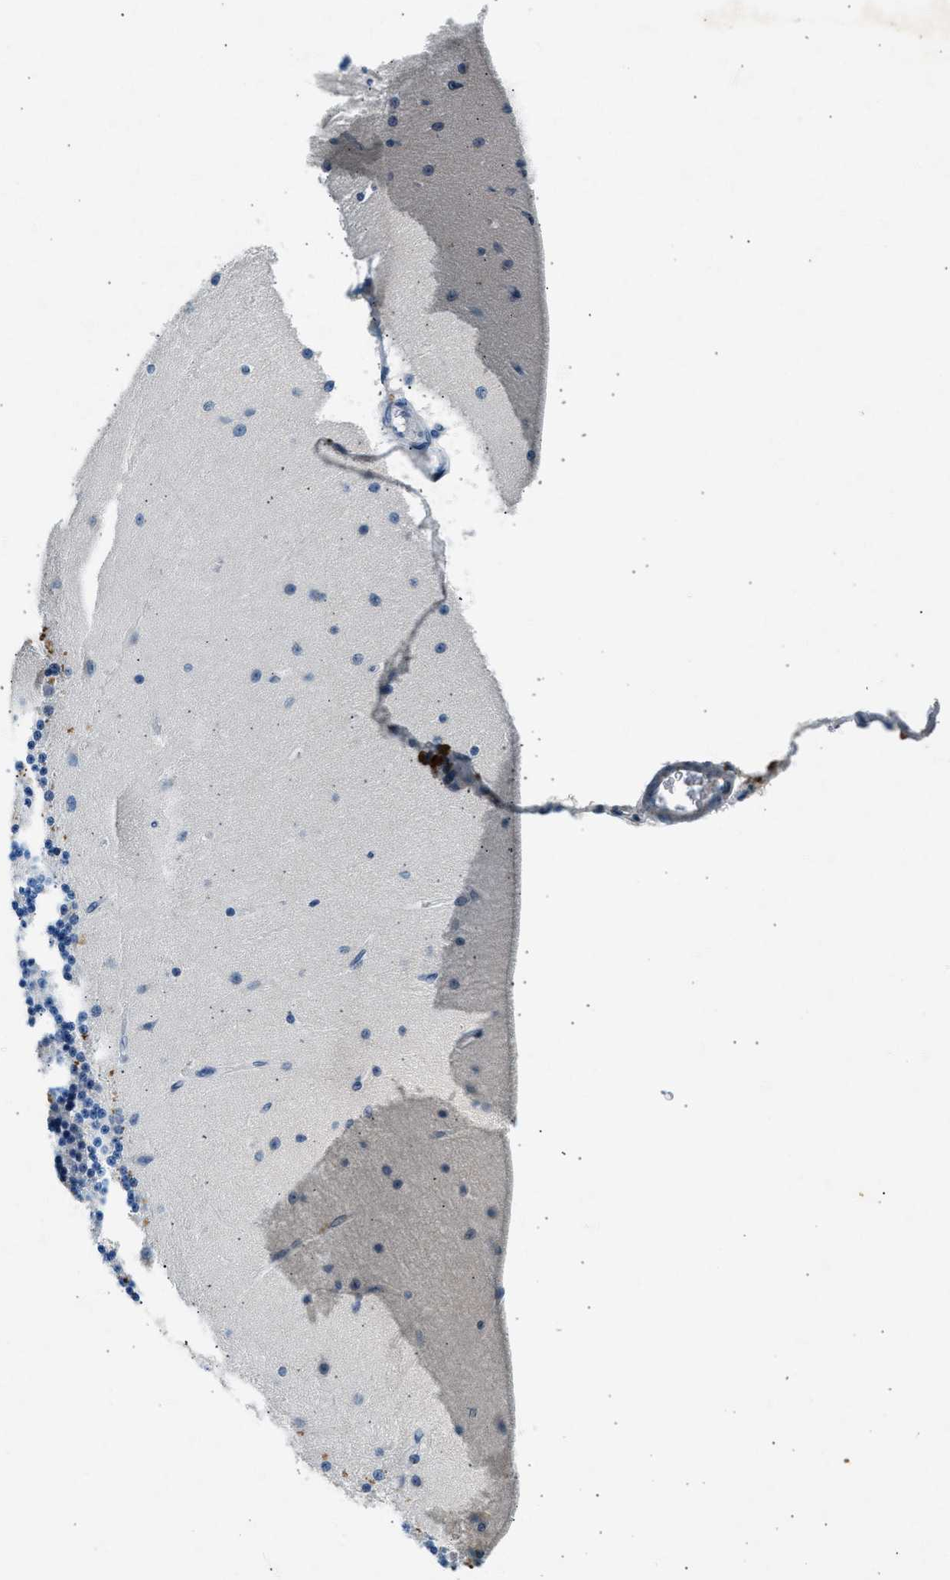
{"staining": {"intensity": "negative", "quantity": "none", "location": "none"}, "tissue": "cerebellum", "cell_type": "Cells in granular layer", "image_type": "normal", "snomed": [{"axis": "morphology", "description": "Normal tissue, NOS"}, {"axis": "topography", "description": "Cerebellum"}], "caption": "Immunohistochemistry micrograph of normal human cerebellum stained for a protein (brown), which exhibits no staining in cells in granular layer.", "gene": "CFAP20", "patient": {"sex": "female", "age": 54}}